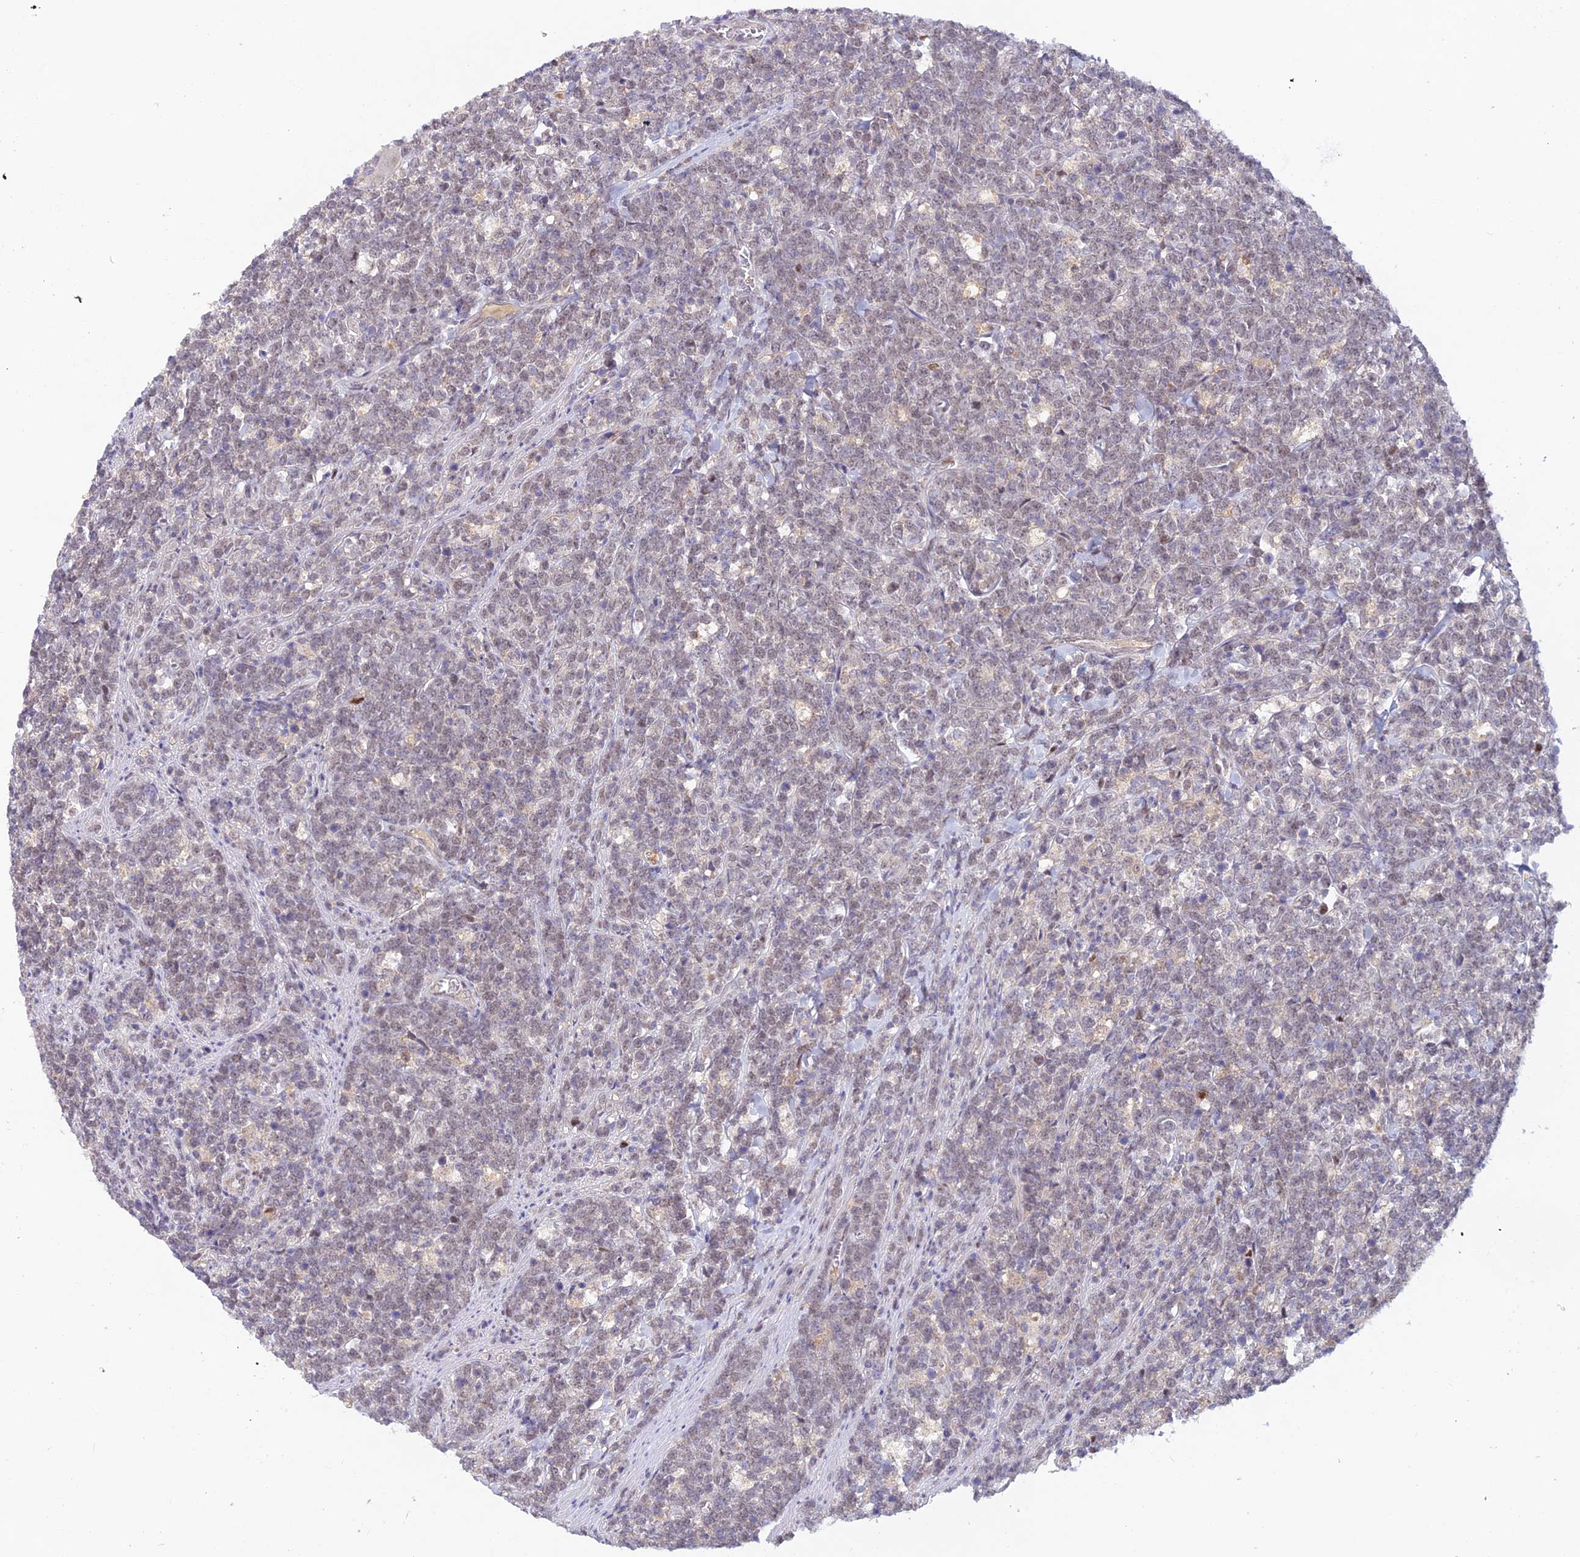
{"staining": {"intensity": "weak", "quantity": "25%-75%", "location": "nuclear"}, "tissue": "lymphoma", "cell_type": "Tumor cells", "image_type": "cancer", "snomed": [{"axis": "morphology", "description": "Malignant lymphoma, non-Hodgkin's type, High grade"}, {"axis": "topography", "description": "Small intestine"}], "caption": "Malignant lymphoma, non-Hodgkin's type (high-grade) stained with a brown dye exhibits weak nuclear positive expression in about 25%-75% of tumor cells.", "gene": "FASTKD5", "patient": {"sex": "male", "age": 8}}